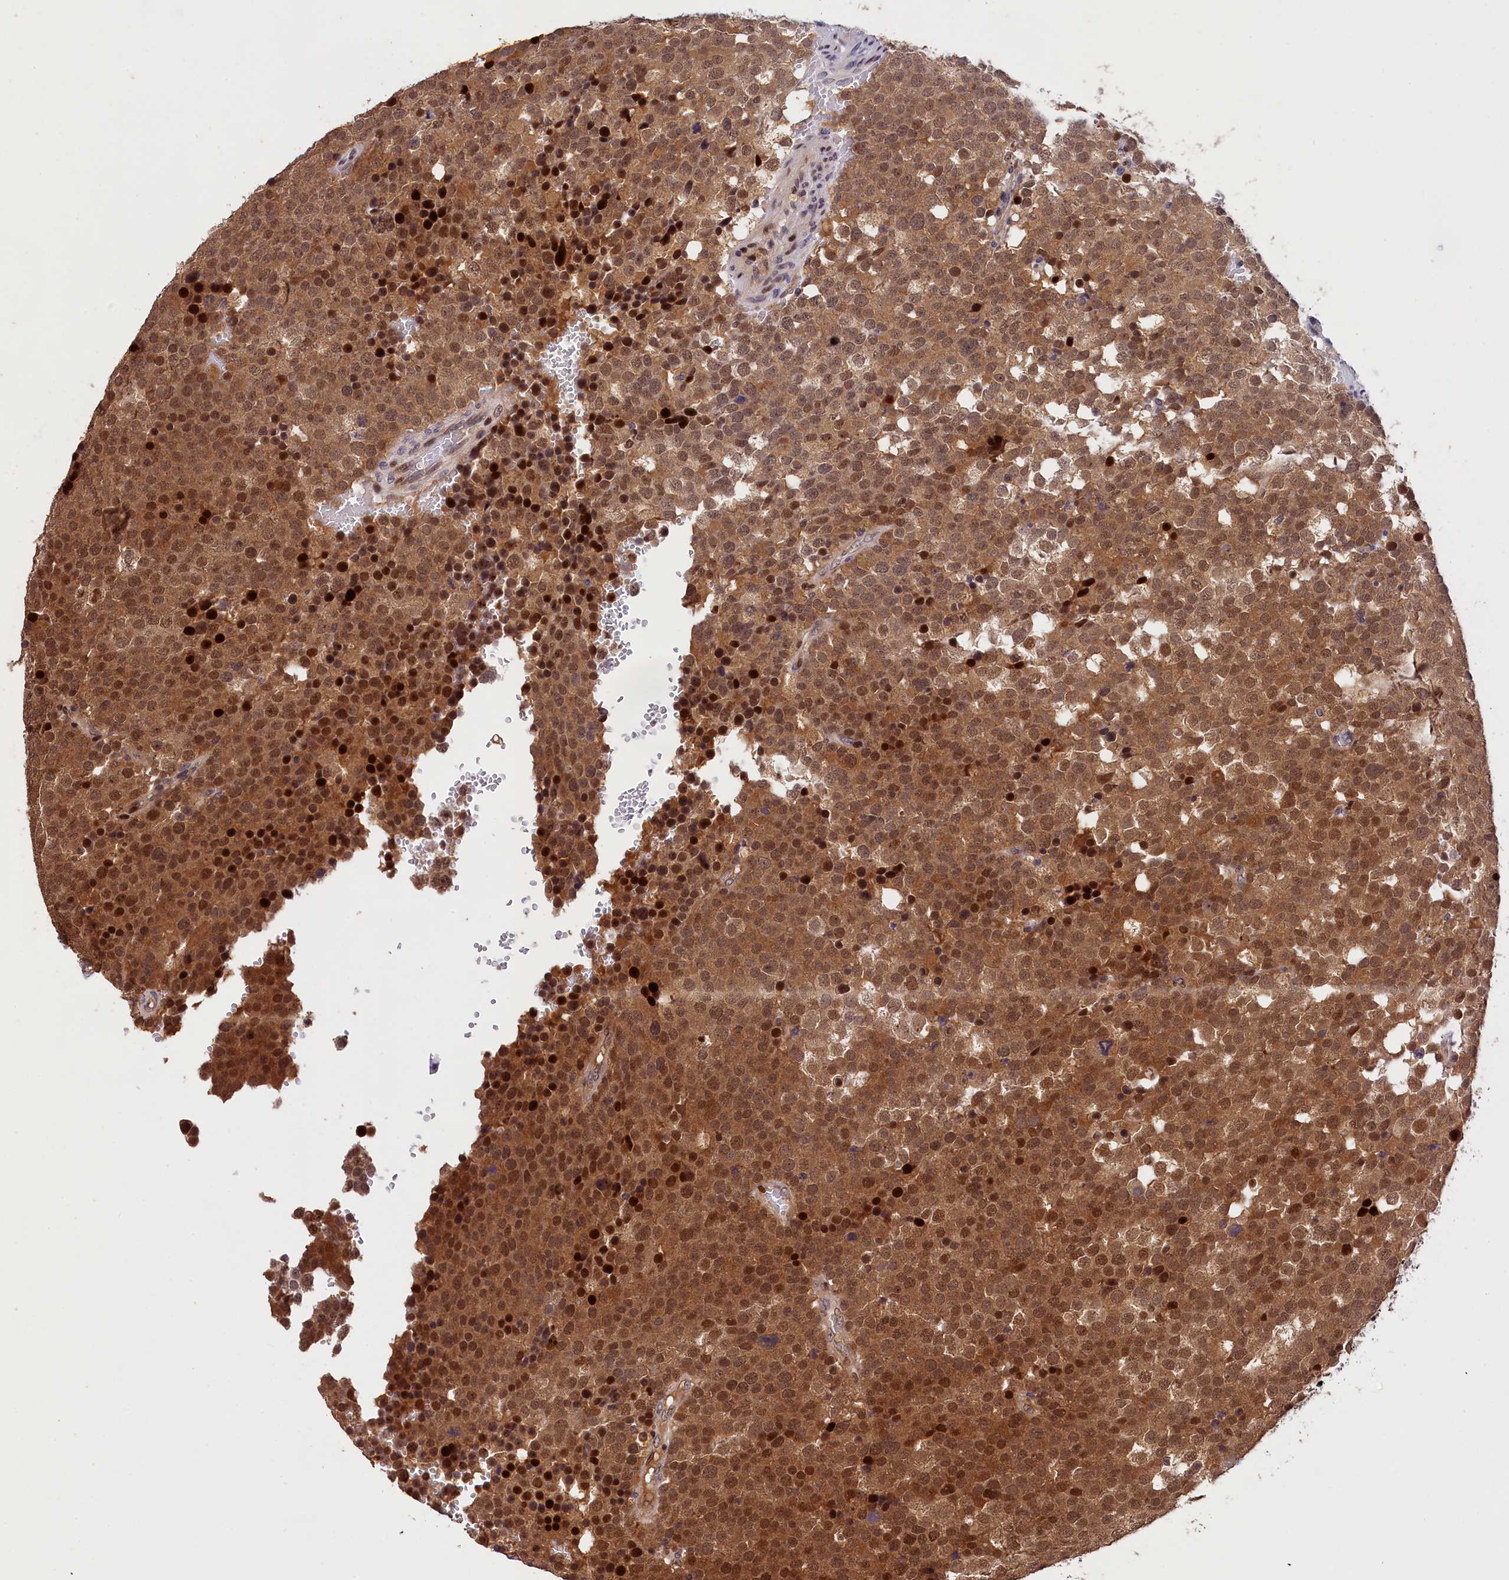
{"staining": {"intensity": "strong", "quantity": ">75%", "location": "cytoplasmic/membranous,nuclear"}, "tissue": "testis cancer", "cell_type": "Tumor cells", "image_type": "cancer", "snomed": [{"axis": "morphology", "description": "Seminoma, NOS"}, {"axis": "topography", "description": "Testis"}], "caption": "Immunohistochemical staining of human testis seminoma demonstrates strong cytoplasmic/membranous and nuclear protein positivity in approximately >75% of tumor cells.", "gene": "PHAF1", "patient": {"sex": "male", "age": 71}}